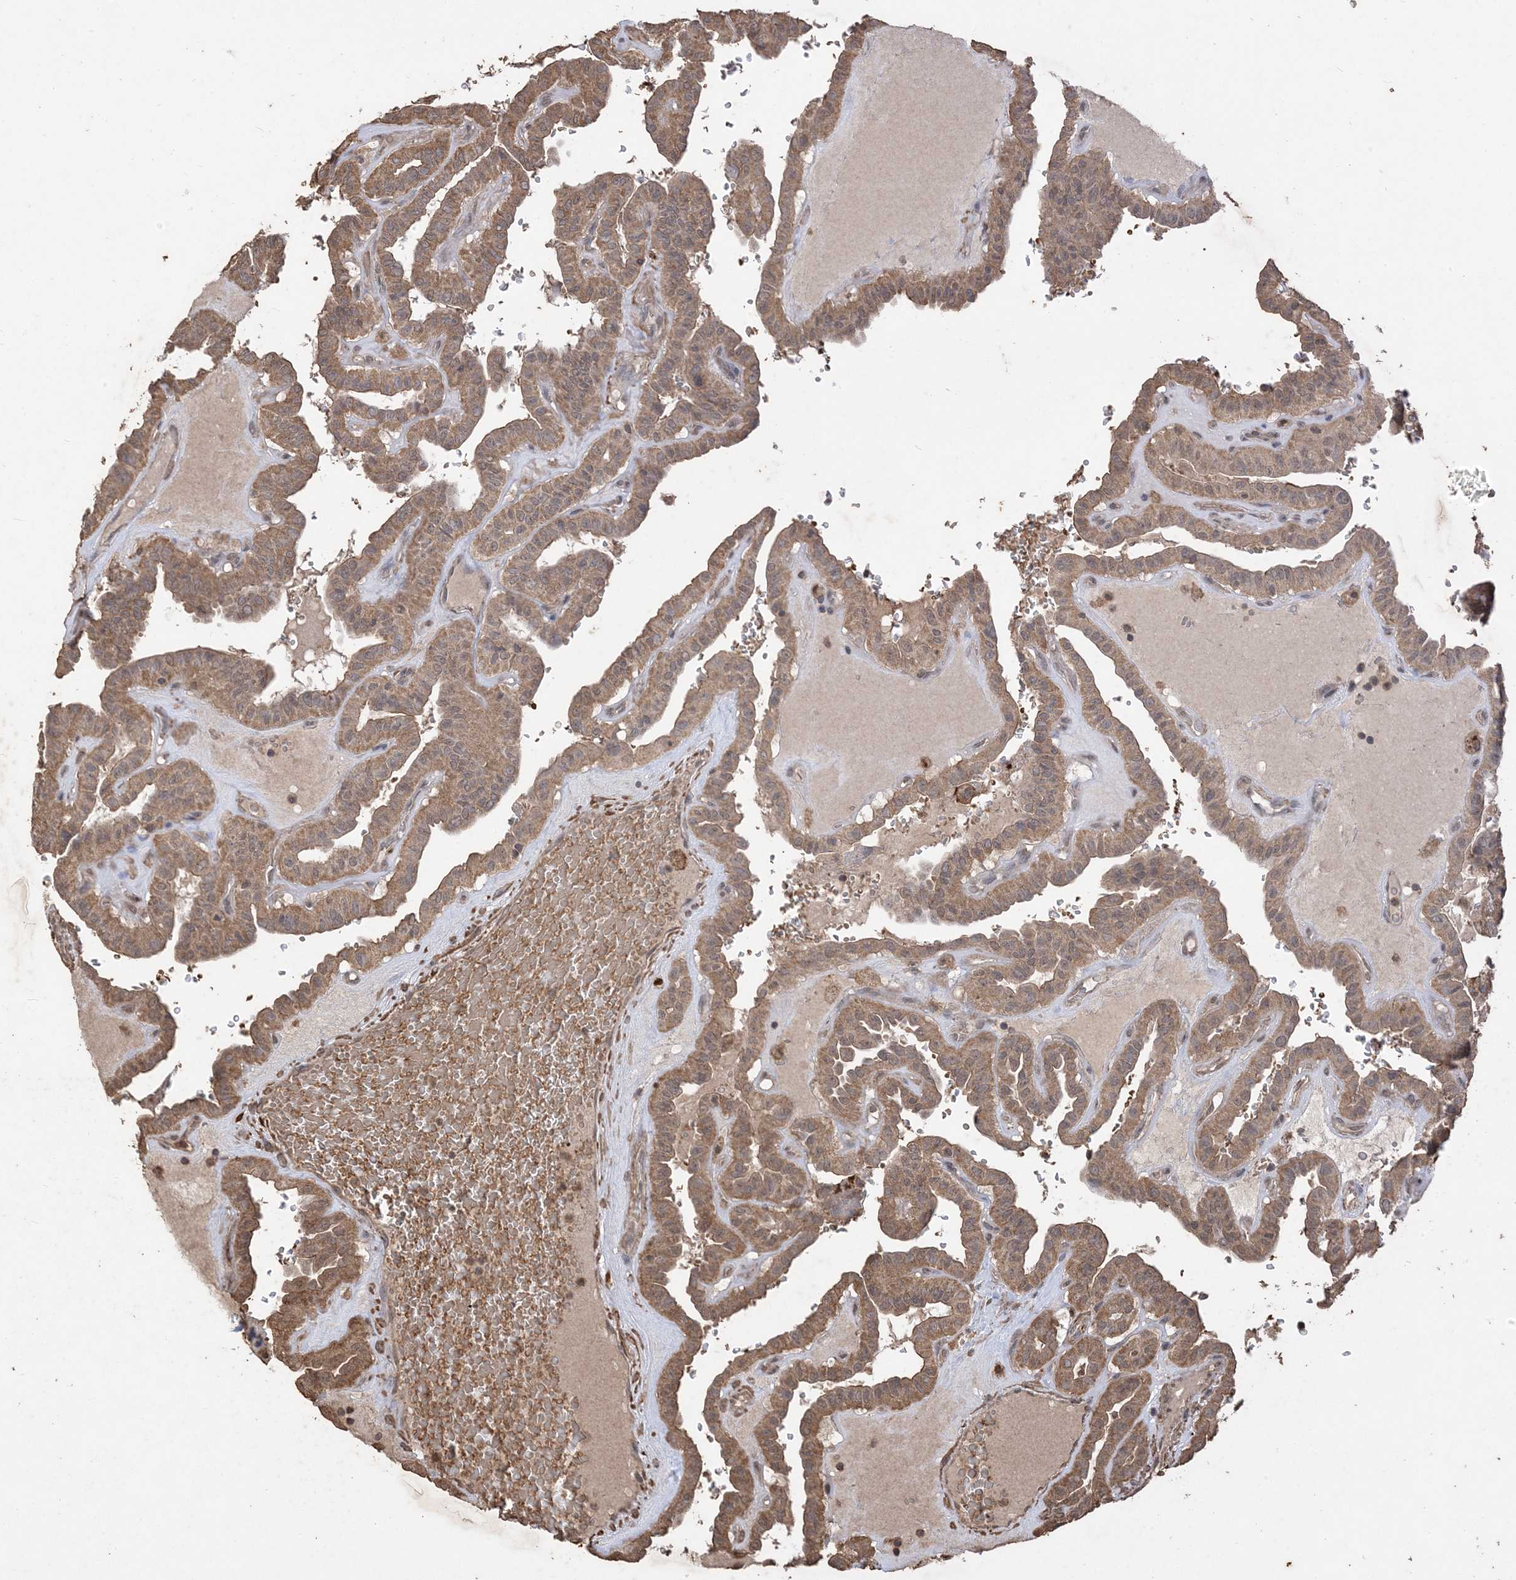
{"staining": {"intensity": "moderate", "quantity": ">75%", "location": "cytoplasmic/membranous"}, "tissue": "thyroid cancer", "cell_type": "Tumor cells", "image_type": "cancer", "snomed": [{"axis": "morphology", "description": "Papillary adenocarcinoma, NOS"}, {"axis": "topography", "description": "Thyroid gland"}], "caption": "IHC photomicrograph of neoplastic tissue: thyroid cancer (papillary adenocarcinoma) stained using IHC displays medium levels of moderate protein expression localized specifically in the cytoplasmic/membranous of tumor cells, appearing as a cytoplasmic/membranous brown color.", "gene": "HPS4", "patient": {"sex": "male", "age": 77}}